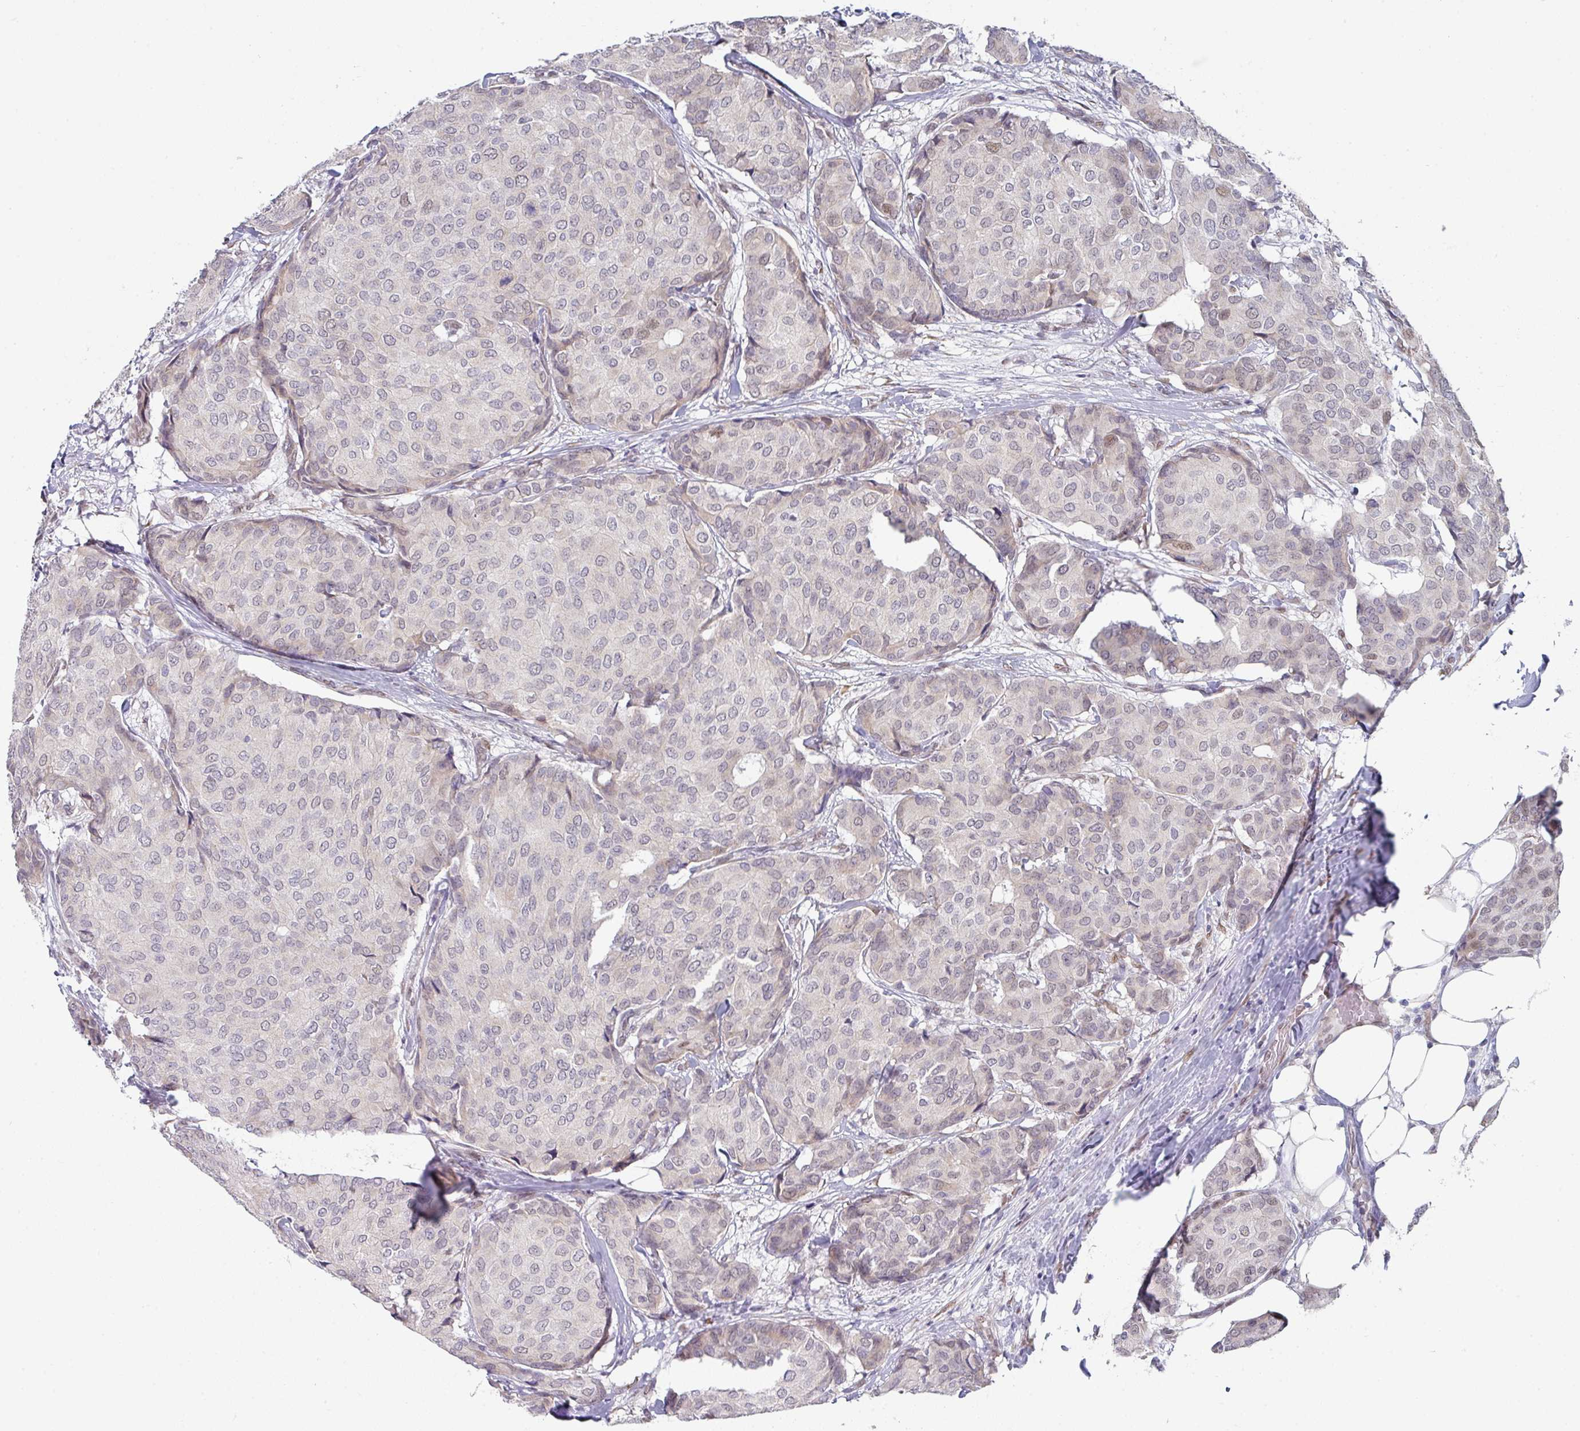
{"staining": {"intensity": "weak", "quantity": "<25%", "location": "nuclear"}, "tissue": "breast cancer", "cell_type": "Tumor cells", "image_type": "cancer", "snomed": [{"axis": "morphology", "description": "Duct carcinoma"}, {"axis": "topography", "description": "Breast"}], "caption": "Immunohistochemistry image of neoplastic tissue: breast cancer (intraductal carcinoma) stained with DAB (3,3'-diaminobenzidine) shows no significant protein expression in tumor cells.", "gene": "TMED5", "patient": {"sex": "female", "age": 75}}